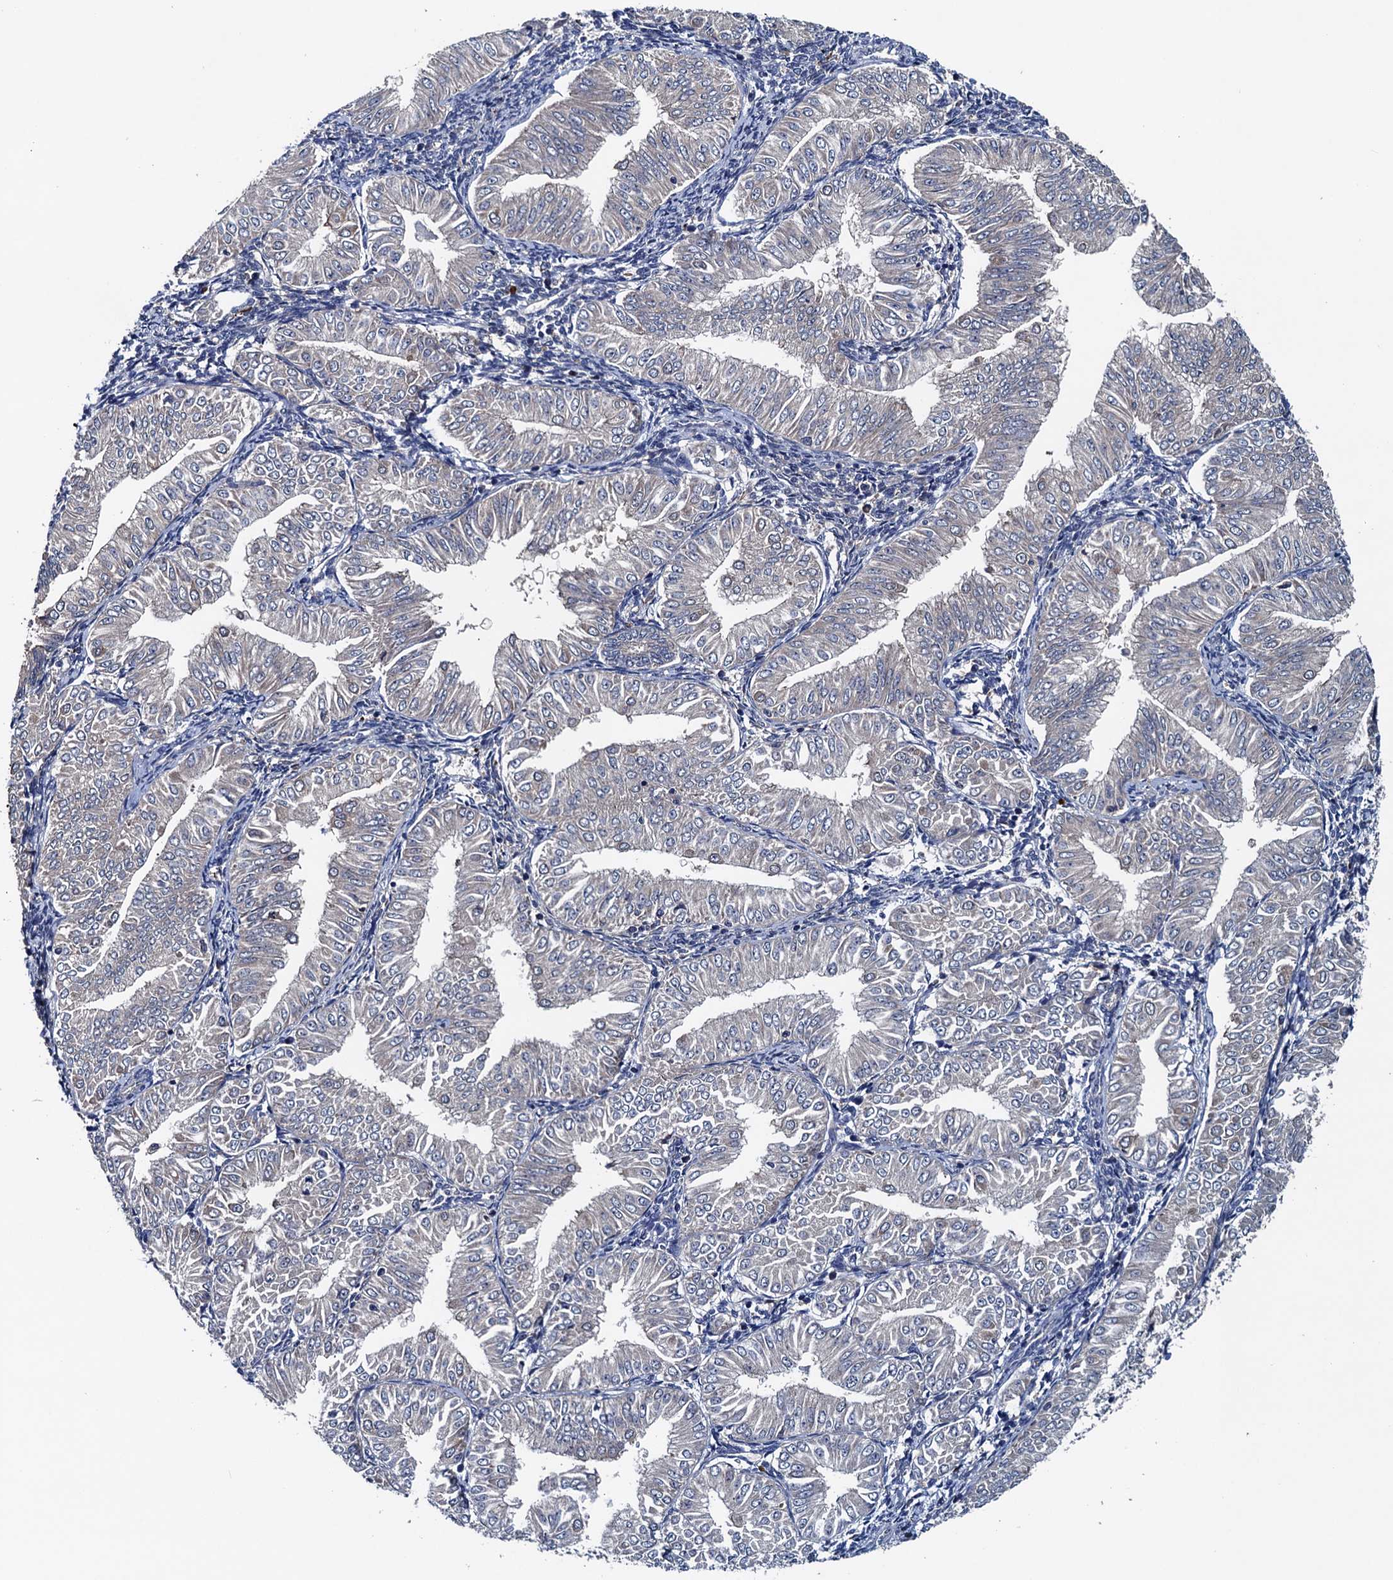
{"staining": {"intensity": "negative", "quantity": "none", "location": "none"}, "tissue": "endometrial cancer", "cell_type": "Tumor cells", "image_type": "cancer", "snomed": [{"axis": "morphology", "description": "Normal tissue, NOS"}, {"axis": "morphology", "description": "Adenocarcinoma, NOS"}, {"axis": "topography", "description": "Endometrium"}], "caption": "IHC of endometrial adenocarcinoma shows no staining in tumor cells.", "gene": "BLTP3B", "patient": {"sex": "female", "age": 53}}